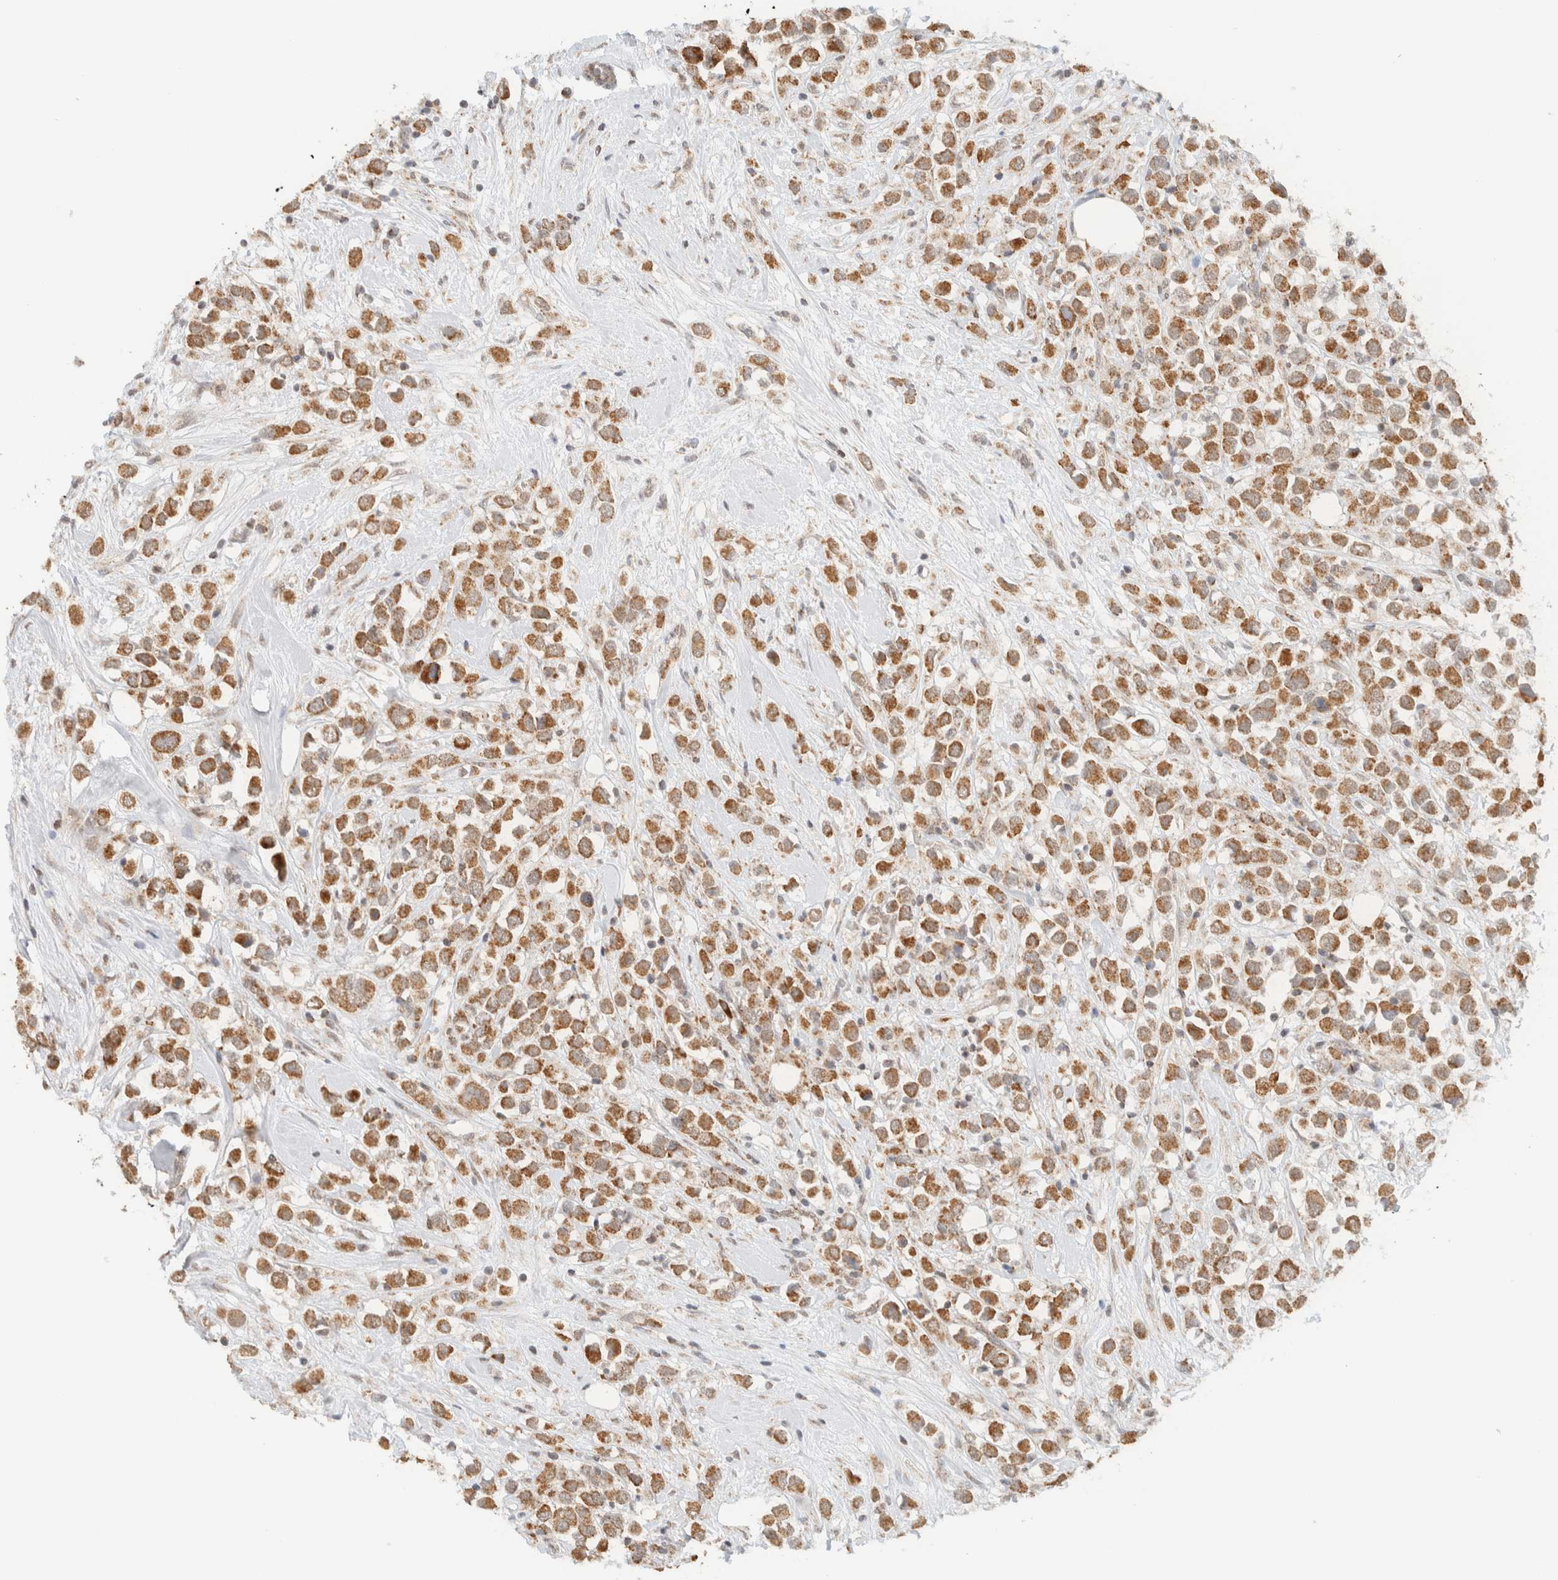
{"staining": {"intensity": "moderate", "quantity": ">75%", "location": "cytoplasmic/membranous"}, "tissue": "breast cancer", "cell_type": "Tumor cells", "image_type": "cancer", "snomed": [{"axis": "morphology", "description": "Duct carcinoma"}, {"axis": "topography", "description": "Breast"}], "caption": "Moderate cytoplasmic/membranous staining is appreciated in about >75% of tumor cells in breast cancer.", "gene": "MRPL41", "patient": {"sex": "female", "age": 61}}